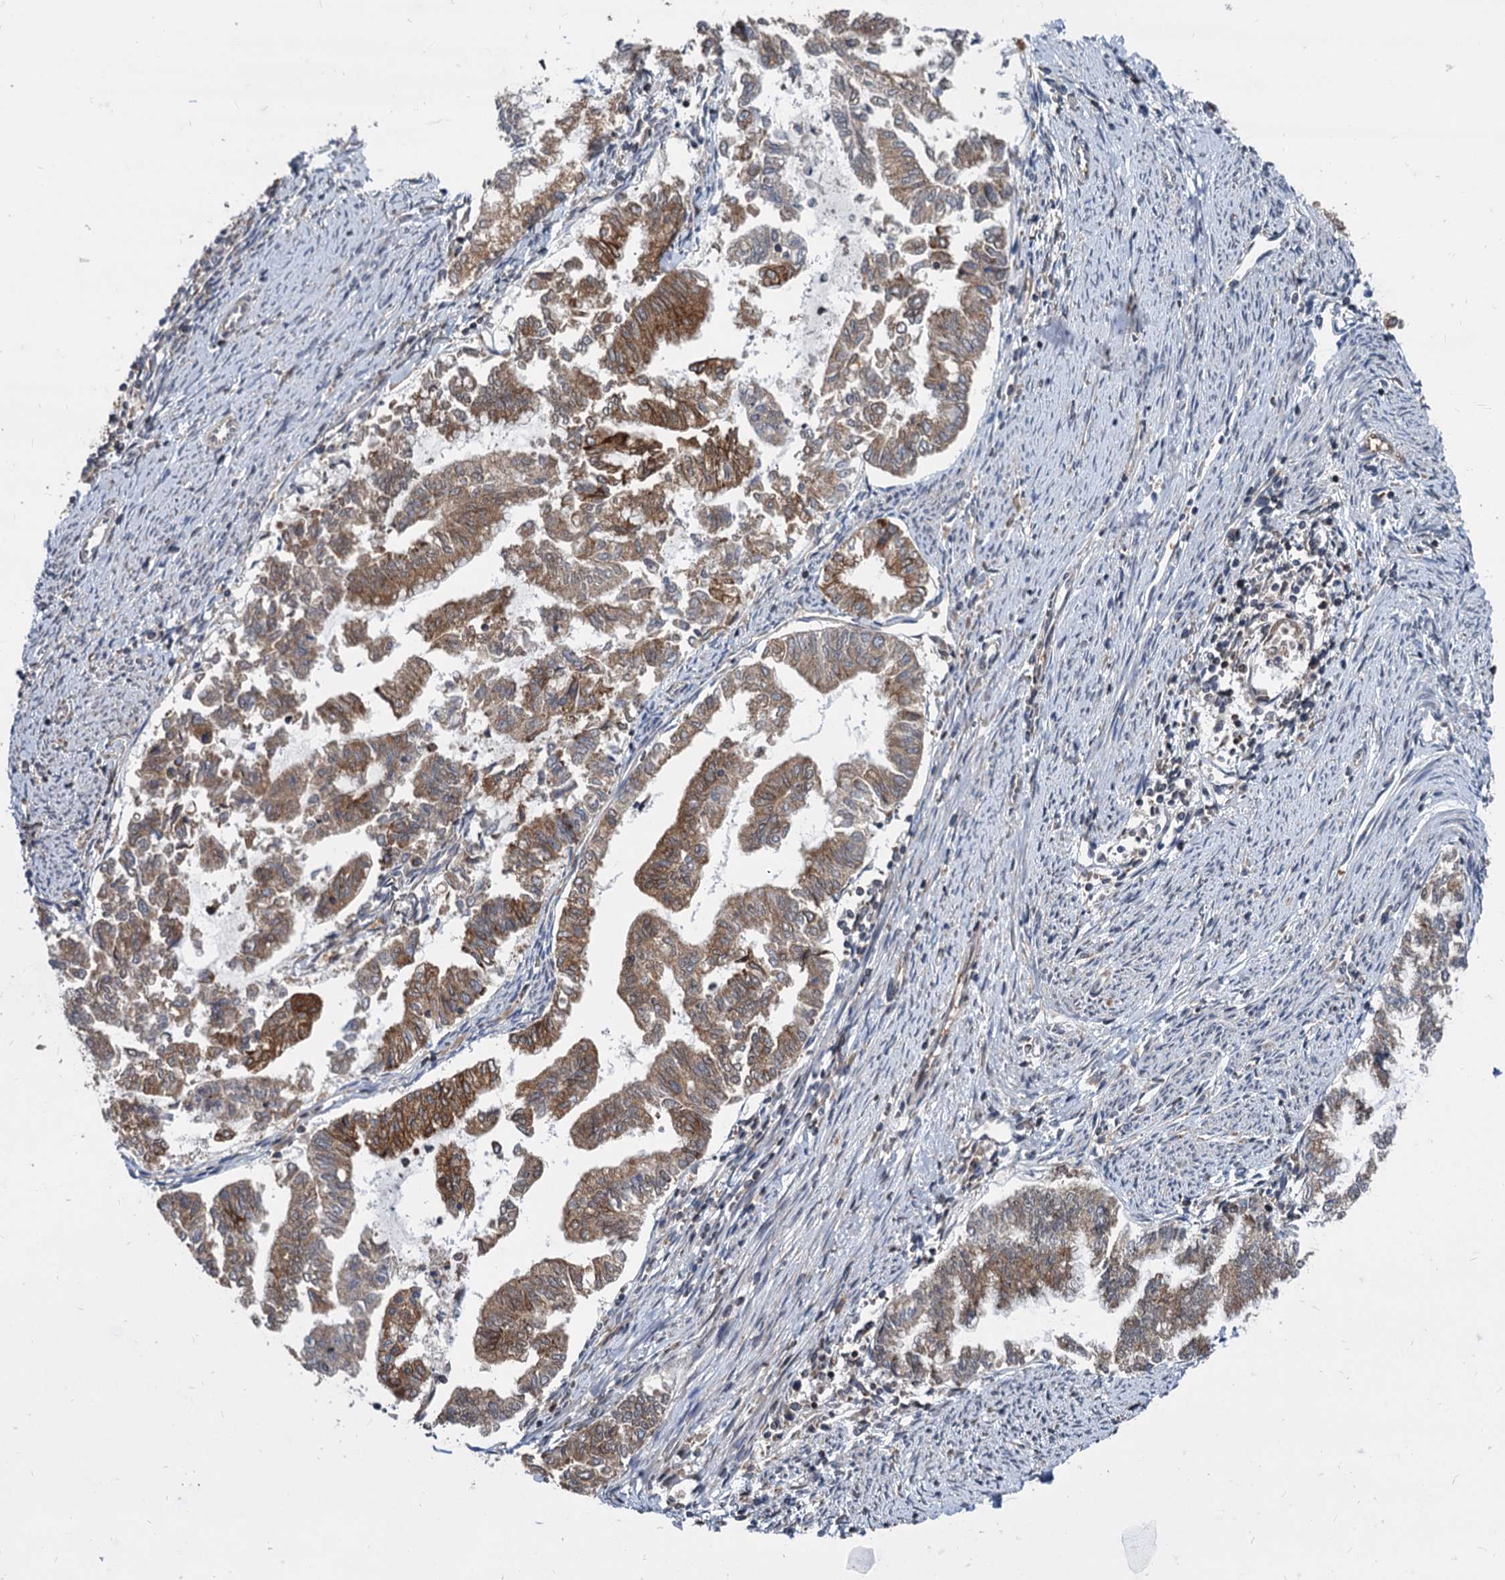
{"staining": {"intensity": "moderate", "quantity": ">75%", "location": "cytoplasmic/membranous"}, "tissue": "endometrial cancer", "cell_type": "Tumor cells", "image_type": "cancer", "snomed": [{"axis": "morphology", "description": "Adenocarcinoma, NOS"}, {"axis": "topography", "description": "Endometrium"}], "caption": "The micrograph exhibits immunohistochemical staining of adenocarcinoma (endometrial). There is moderate cytoplasmic/membranous staining is identified in about >75% of tumor cells. Nuclei are stained in blue.", "gene": "STIM1", "patient": {"sex": "female", "age": 79}}